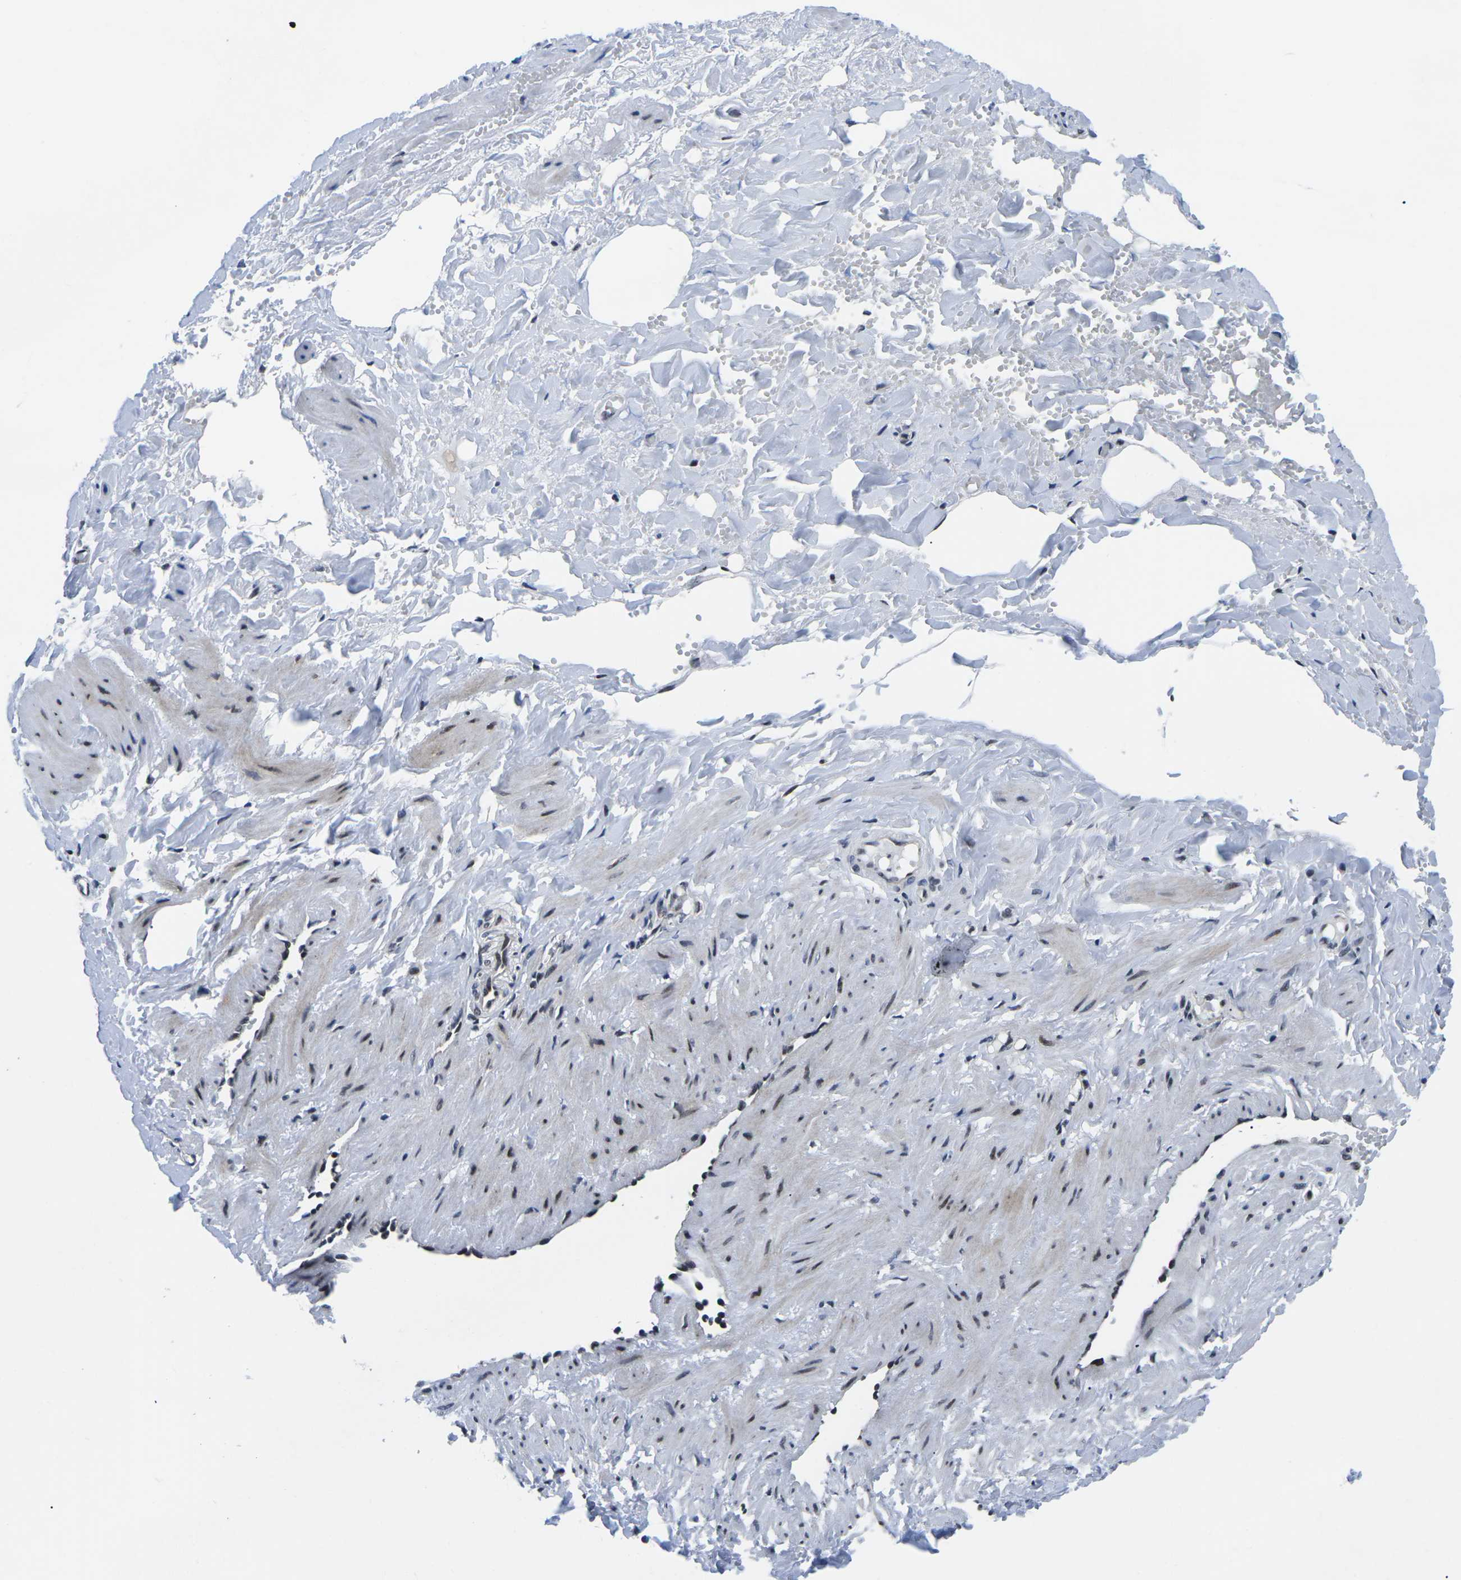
{"staining": {"intensity": "moderate", "quantity": ">75%", "location": "nuclear"}, "tissue": "adipose tissue", "cell_type": "Adipocytes", "image_type": "normal", "snomed": [{"axis": "morphology", "description": "Normal tissue, NOS"}, {"axis": "topography", "description": "Soft tissue"}, {"axis": "topography", "description": "Vascular tissue"}], "caption": "Moderate nuclear protein staining is seen in about >75% of adipocytes in adipose tissue. The protein is shown in brown color, while the nuclei are stained blue.", "gene": "CDC73", "patient": {"sex": "female", "age": 35}}